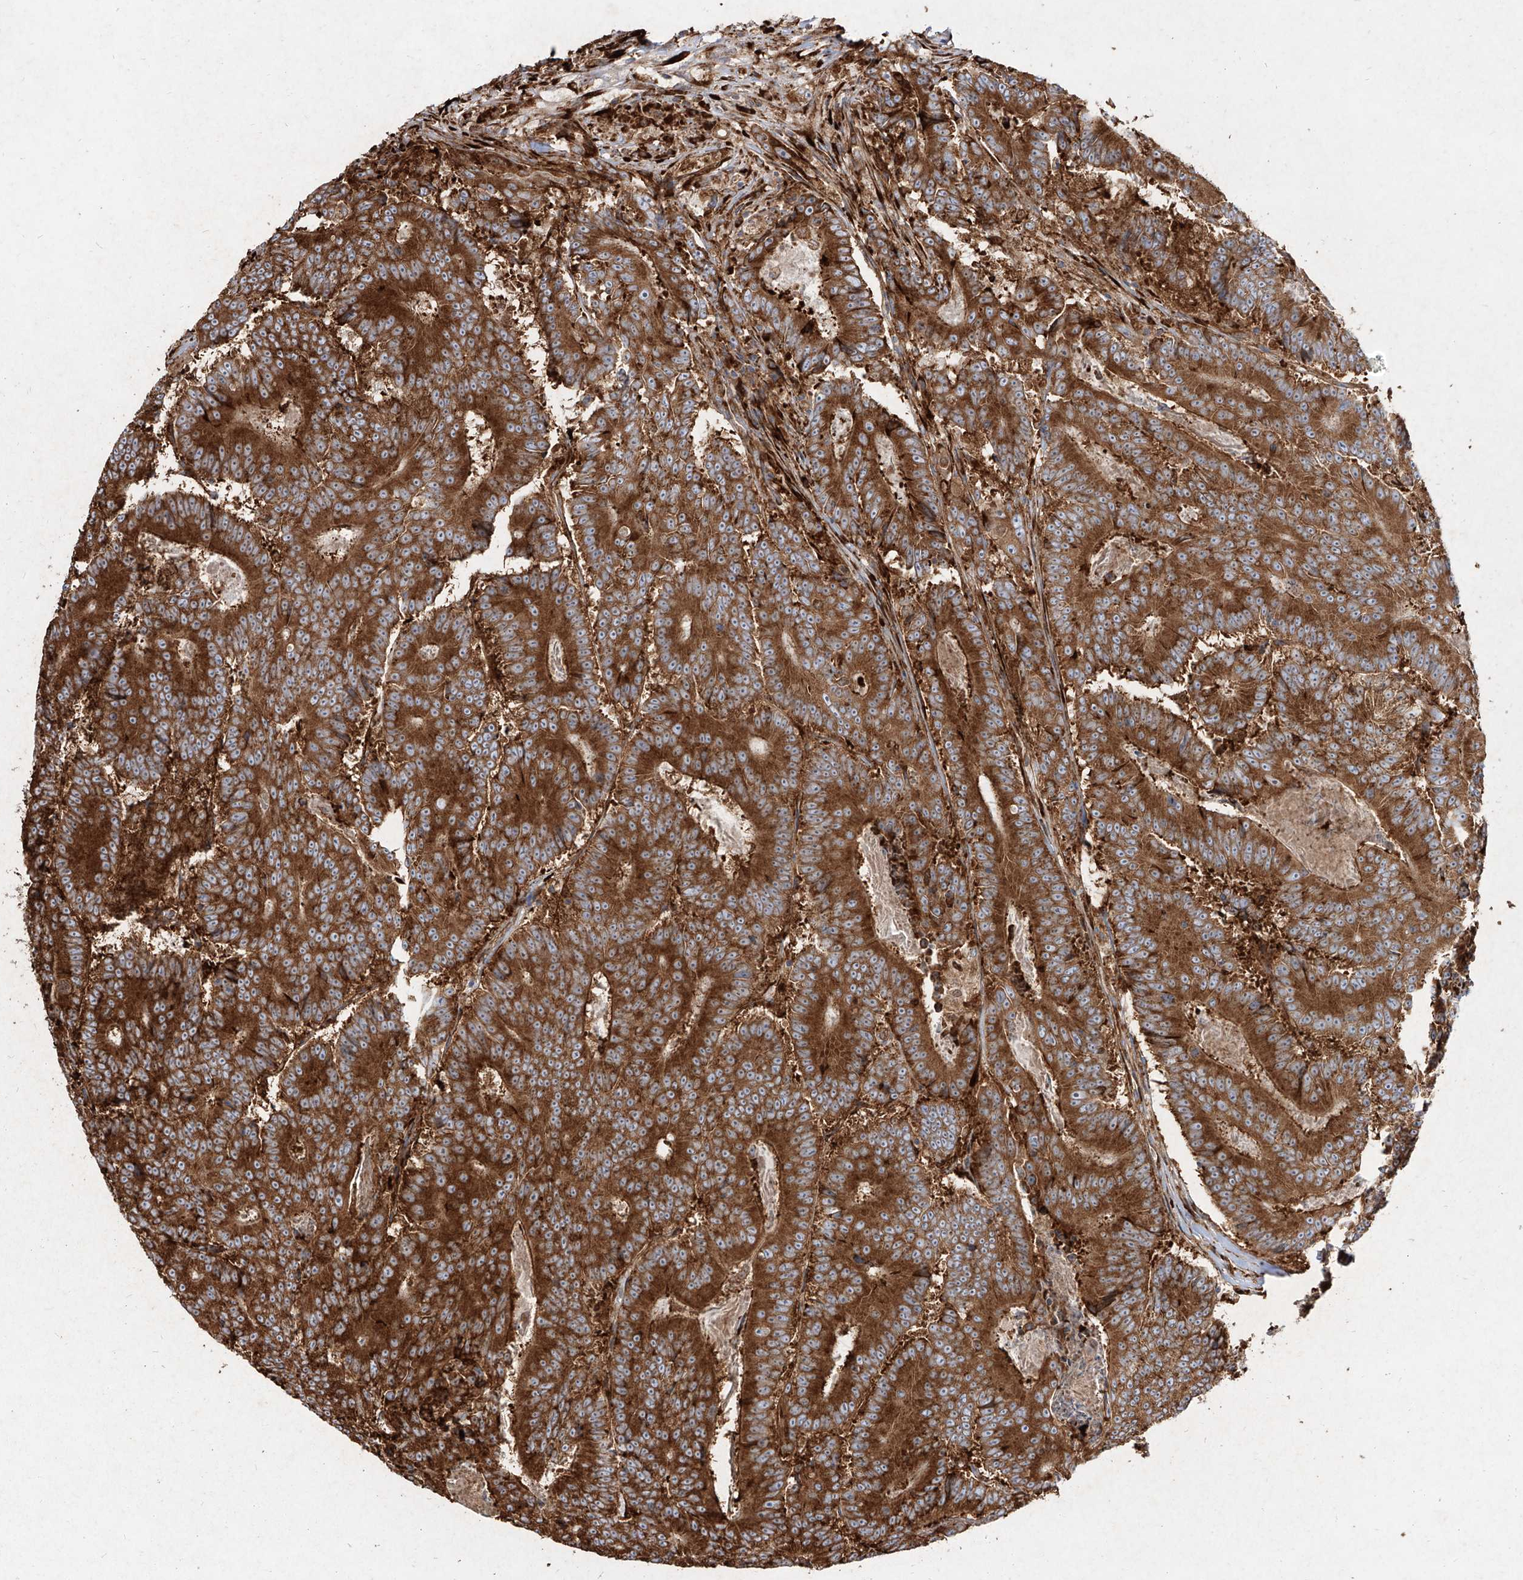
{"staining": {"intensity": "strong", "quantity": ">75%", "location": "cytoplasmic/membranous"}, "tissue": "colorectal cancer", "cell_type": "Tumor cells", "image_type": "cancer", "snomed": [{"axis": "morphology", "description": "Adenocarcinoma, NOS"}, {"axis": "topography", "description": "Colon"}], "caption": "Immunohistochemistry (DAB (3,3'-diaminobenzidine)) staining of human colorectal cancer demonstrates strong cytoplasmic/membranous protein positivity in approximately >75% of tumor cells. (Stains: DAB (3,3'-diaminobenzidine) in brown, nuclei in blue, Microscopy: brightfield microscopy at high magnification).", "gene": "RPS25", "patient": {"sex": "male", "age": 83}}